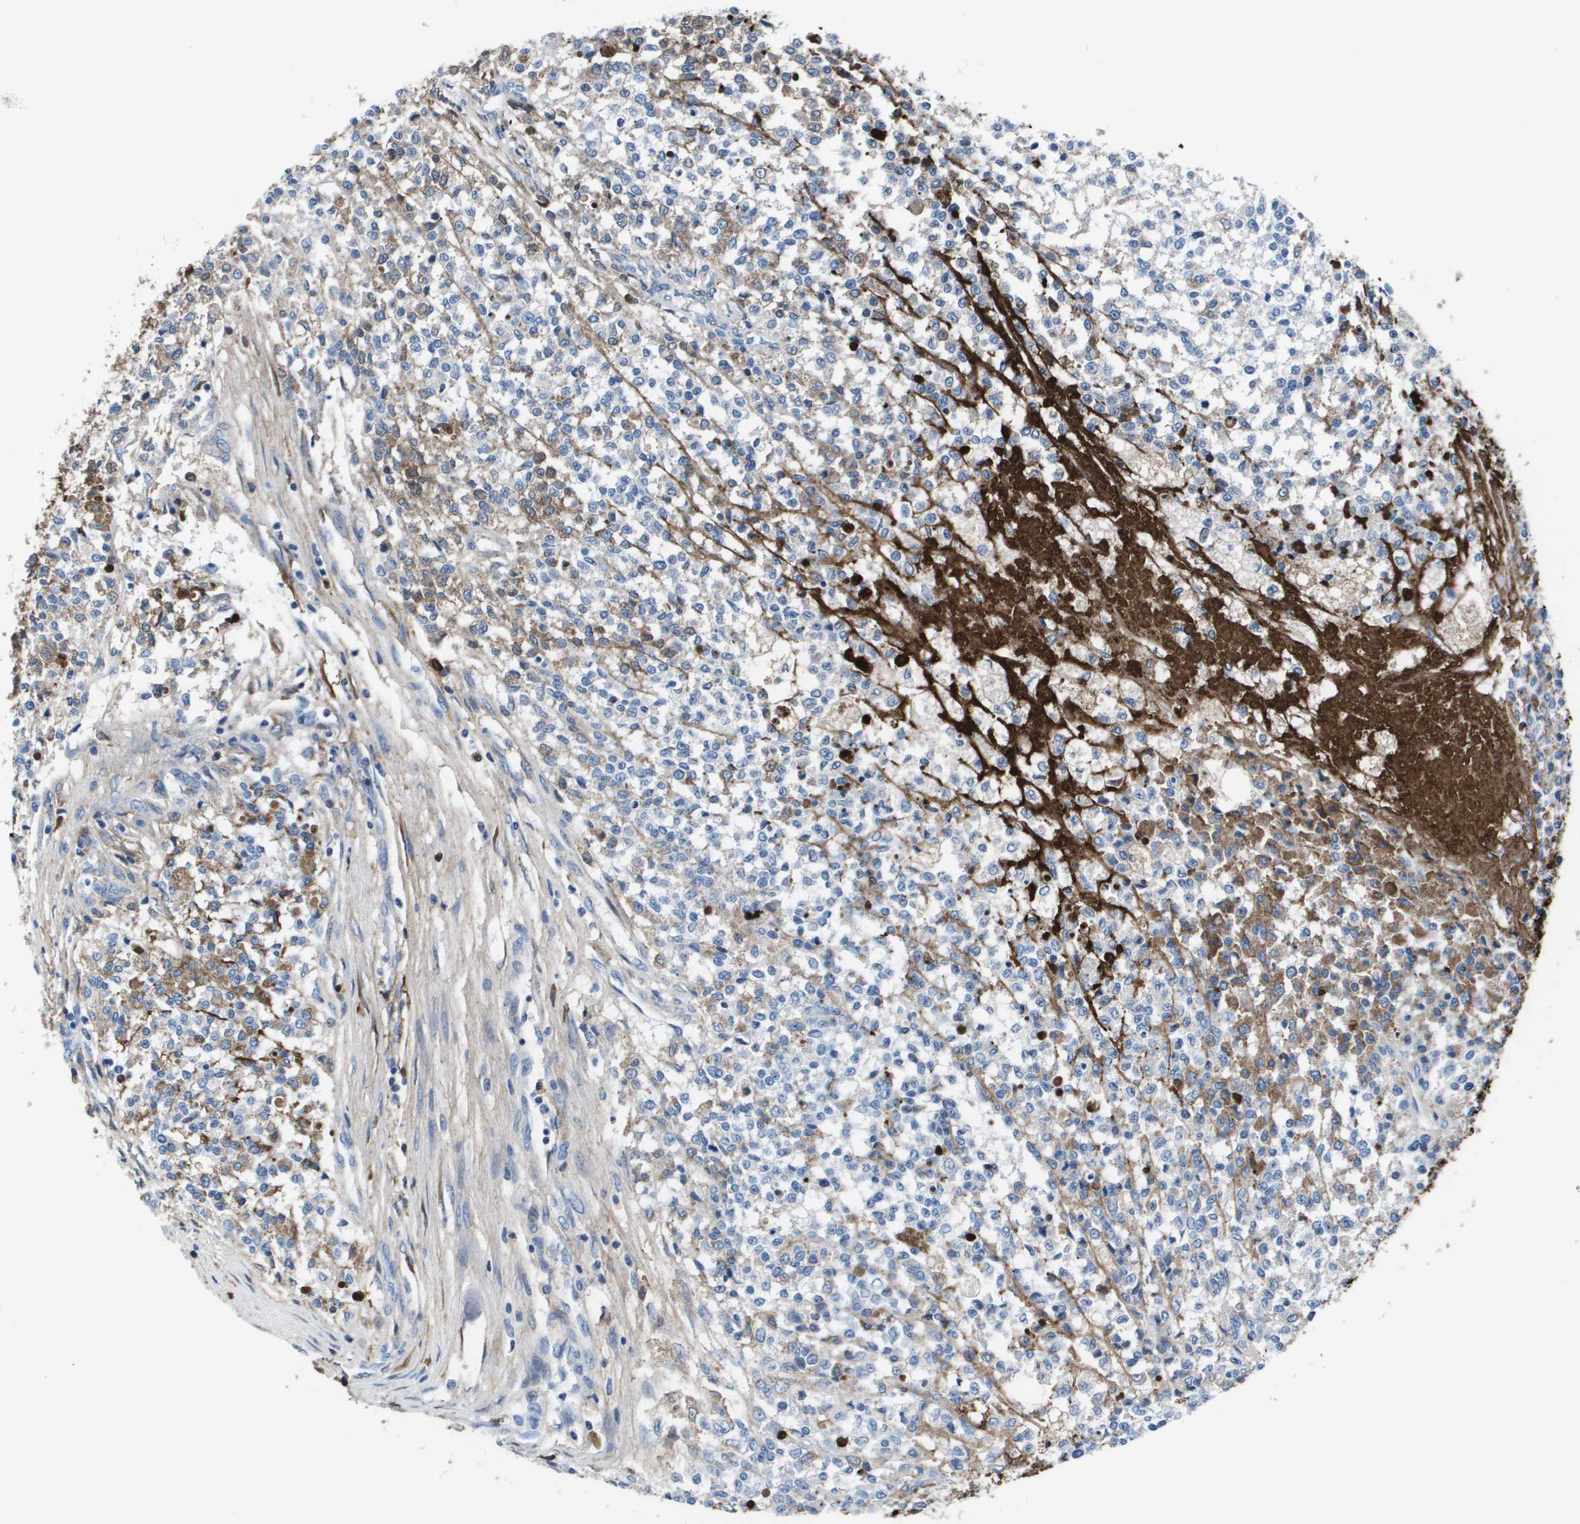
{"staining": {"intensity": "weak", "quantity": "<25%", "location": "cytoplasmic/membranous"}, "tissue": "testis cancer", "cell_type": "Tumor cells", "image_type": "cancer", "snomed": [{"axis": "morphology", "description": "Seminoma, NOS"}, {"axis": "topography", "description": "Testis"}], "caption": "Photomicrograph shows no protein expression in tumor cells of seminoma (testis) tissue.", "gene": "VTN", "patient": {"sex": "male", "age": 59}}